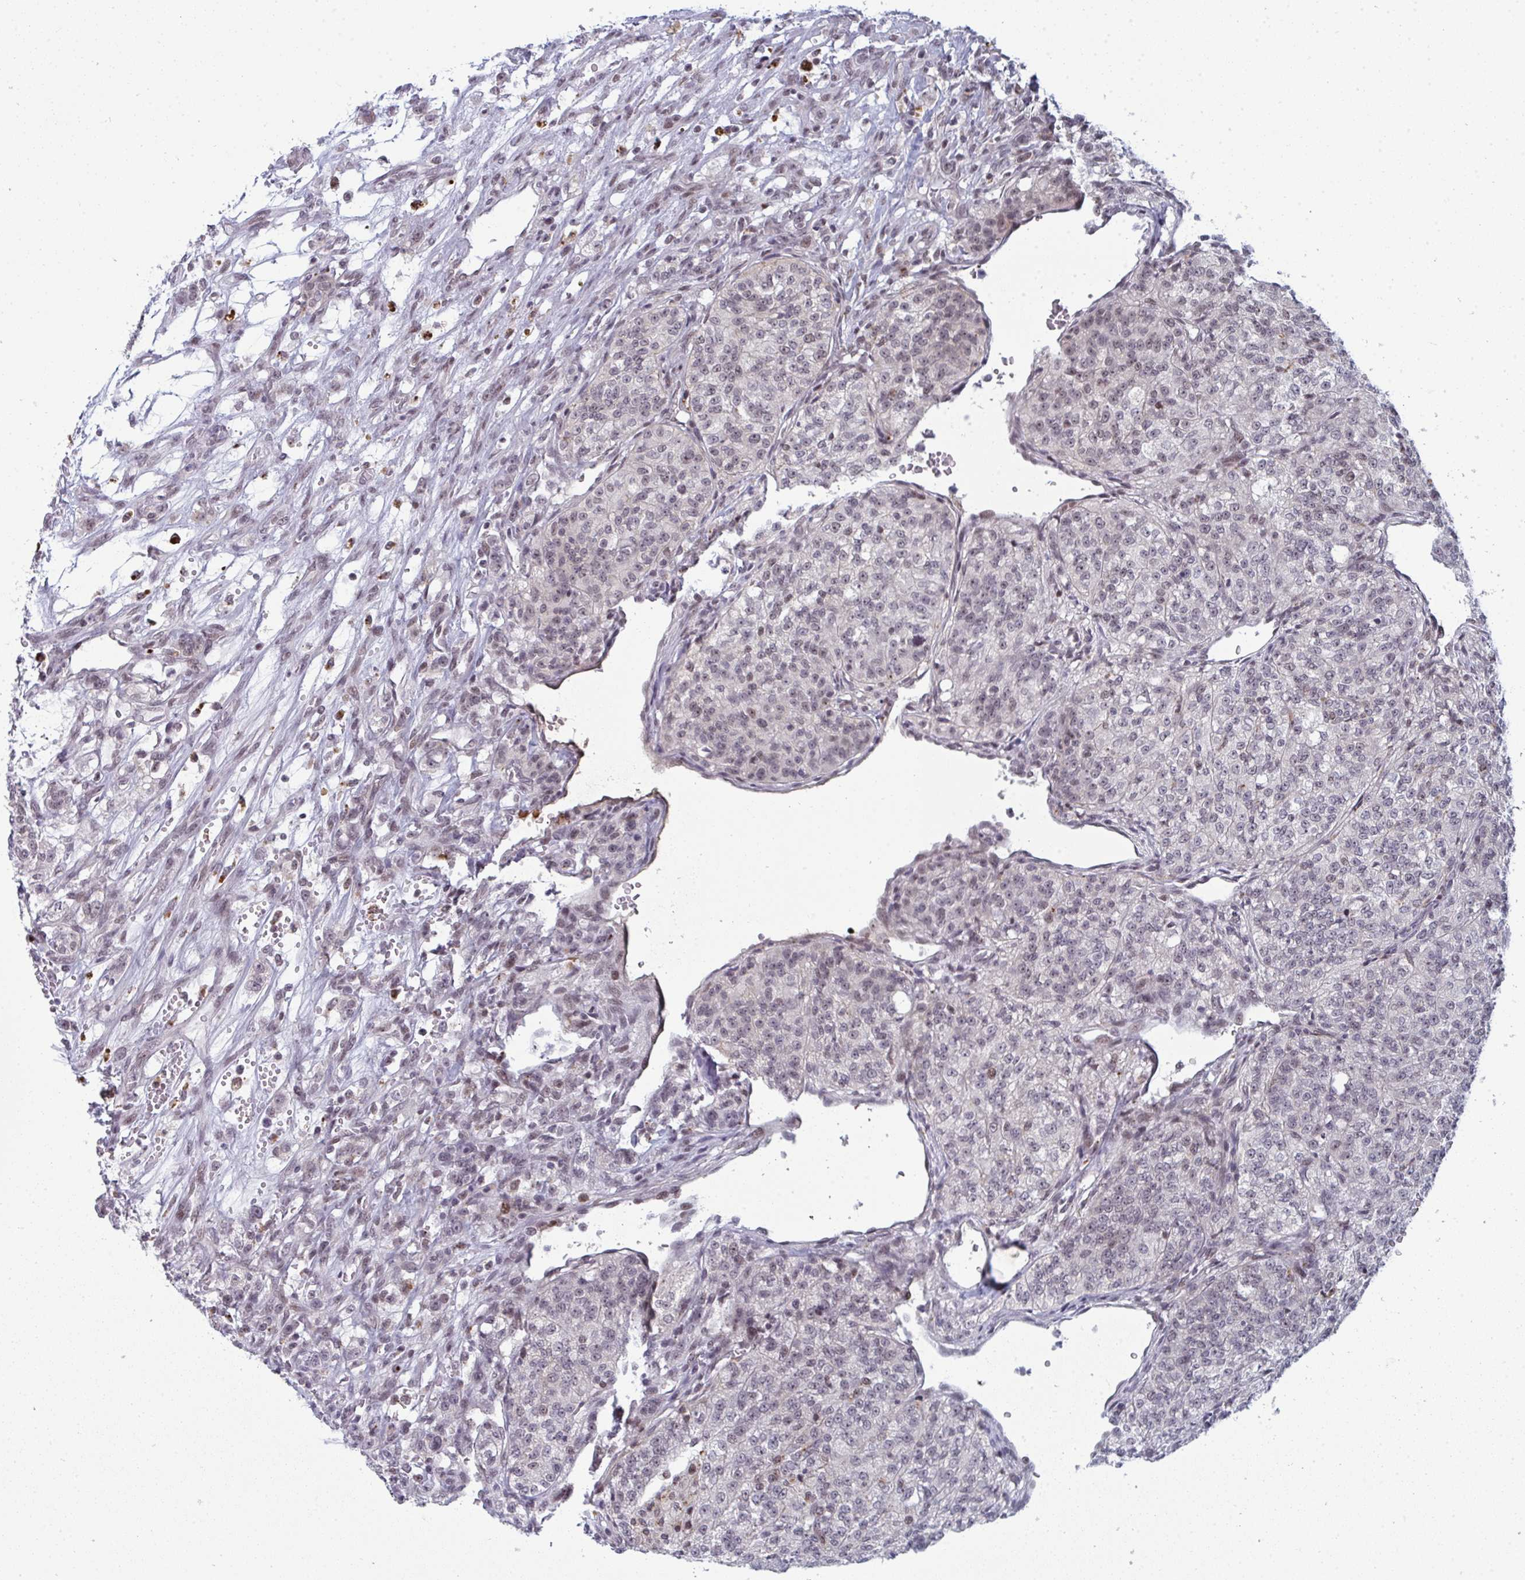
{"staining": {"intensity": "weak", "quantity": "<25%", "location": "nuclear"}, "tissue": "renal cancer", "cell_type": "Tumor cells", "image_type": "cancer", "snomed": [{"axis": "morphology", "description": "Adenocarcinoma, NOS"}, {"axis": "topography", "description": "Kidney"}], "caption": "The micrograph displays no significant staining in tumor cells of renal cancer. (DAB immunohistochemistry (IHC) with hematoxylin counter stain).", "gene": "ATF1", "patient": {"sex": "female", "age": 63}}